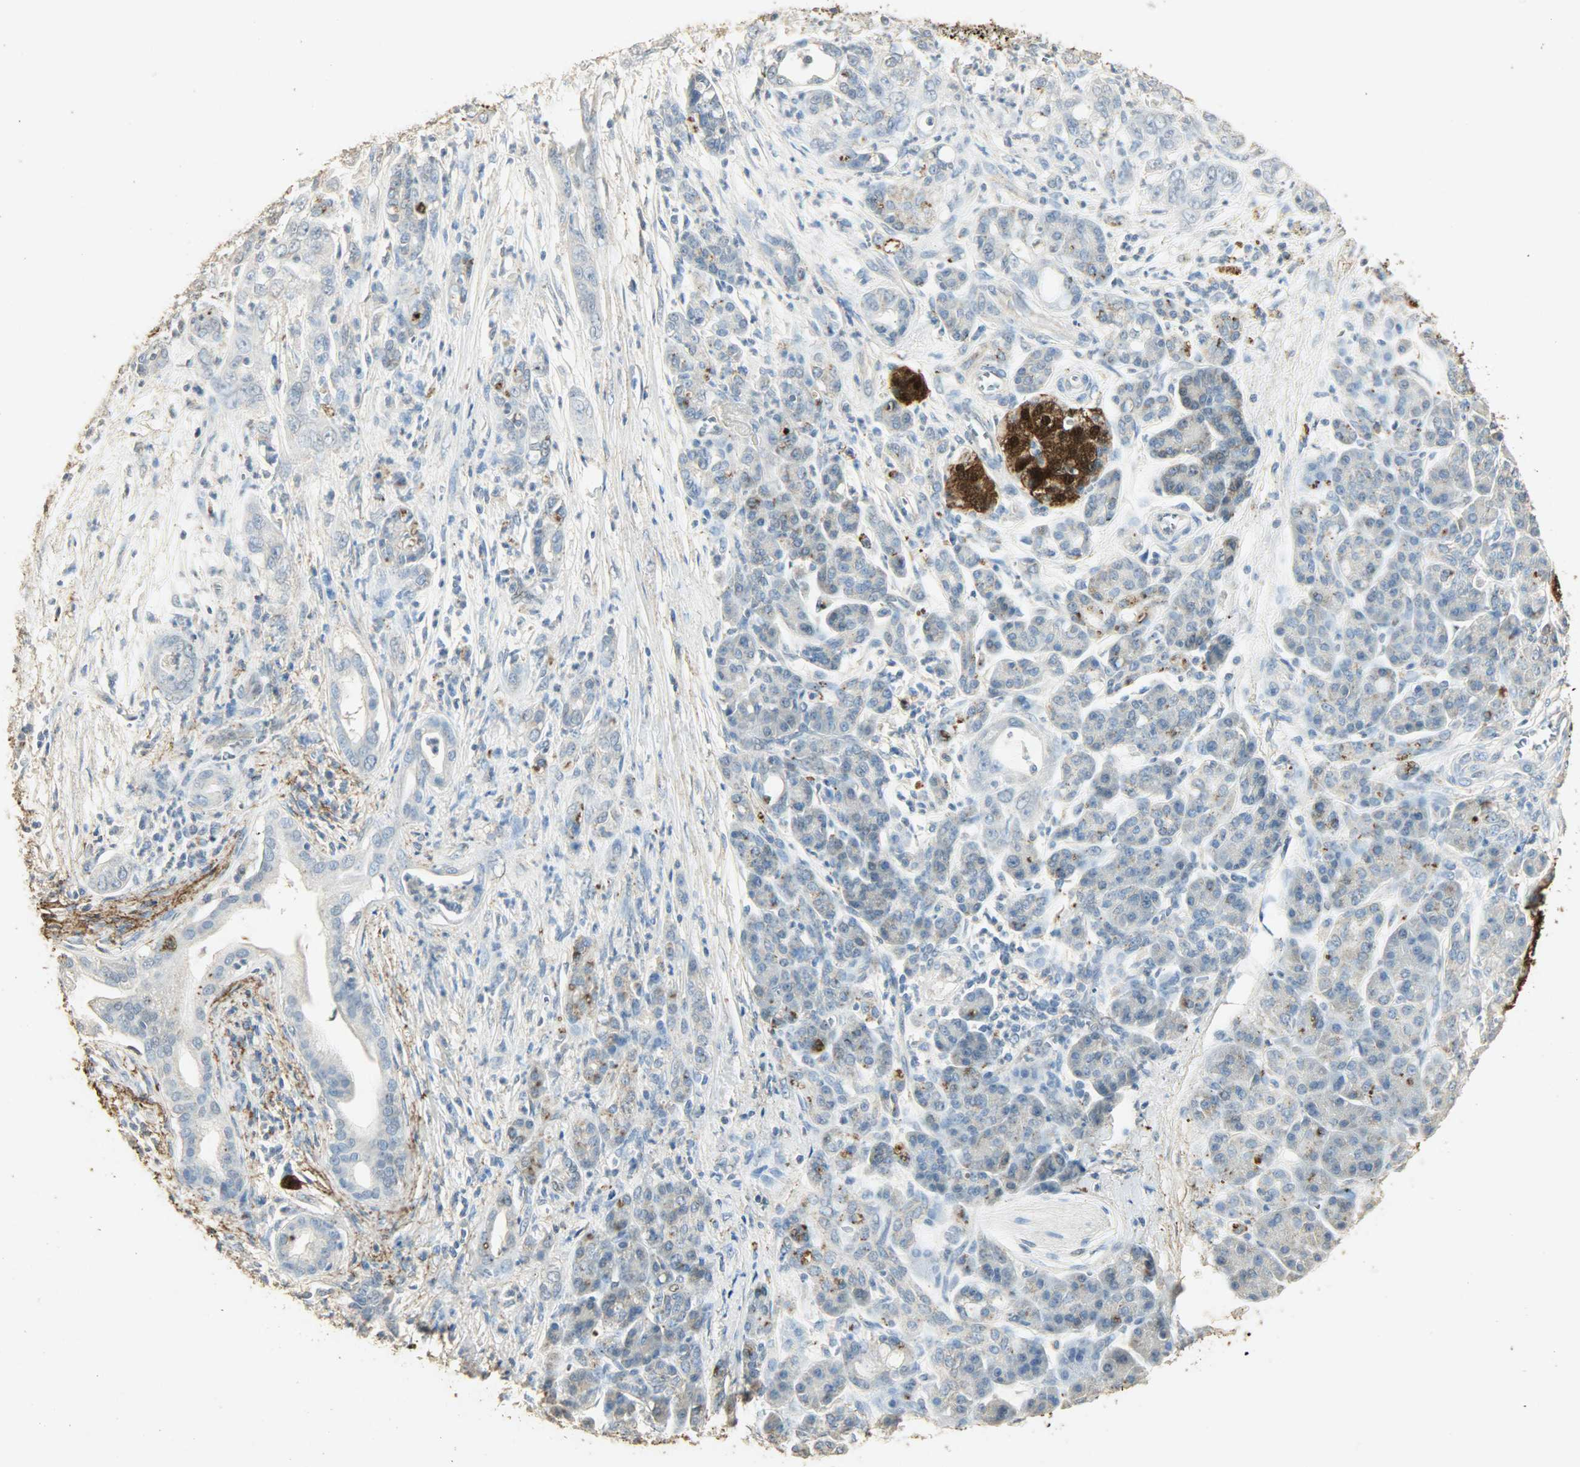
{"staining": {"intensity": "negative", "quantity": "none", "location": "none"}, "tissue": "pancreatic cancer", "cell_type": "Tumor cells", "image_type": "cancer", "snomed": [{"axis": "morphology", "description": "Adenocarcinoma, NOS"}, {"axis": "topography", "description": "Pancreas"}], "caption": "Tumor cells show no significant expression in pancreatic cancer.", "gene": "ASB9", "patient": {"sex": "male", "age": 59}}